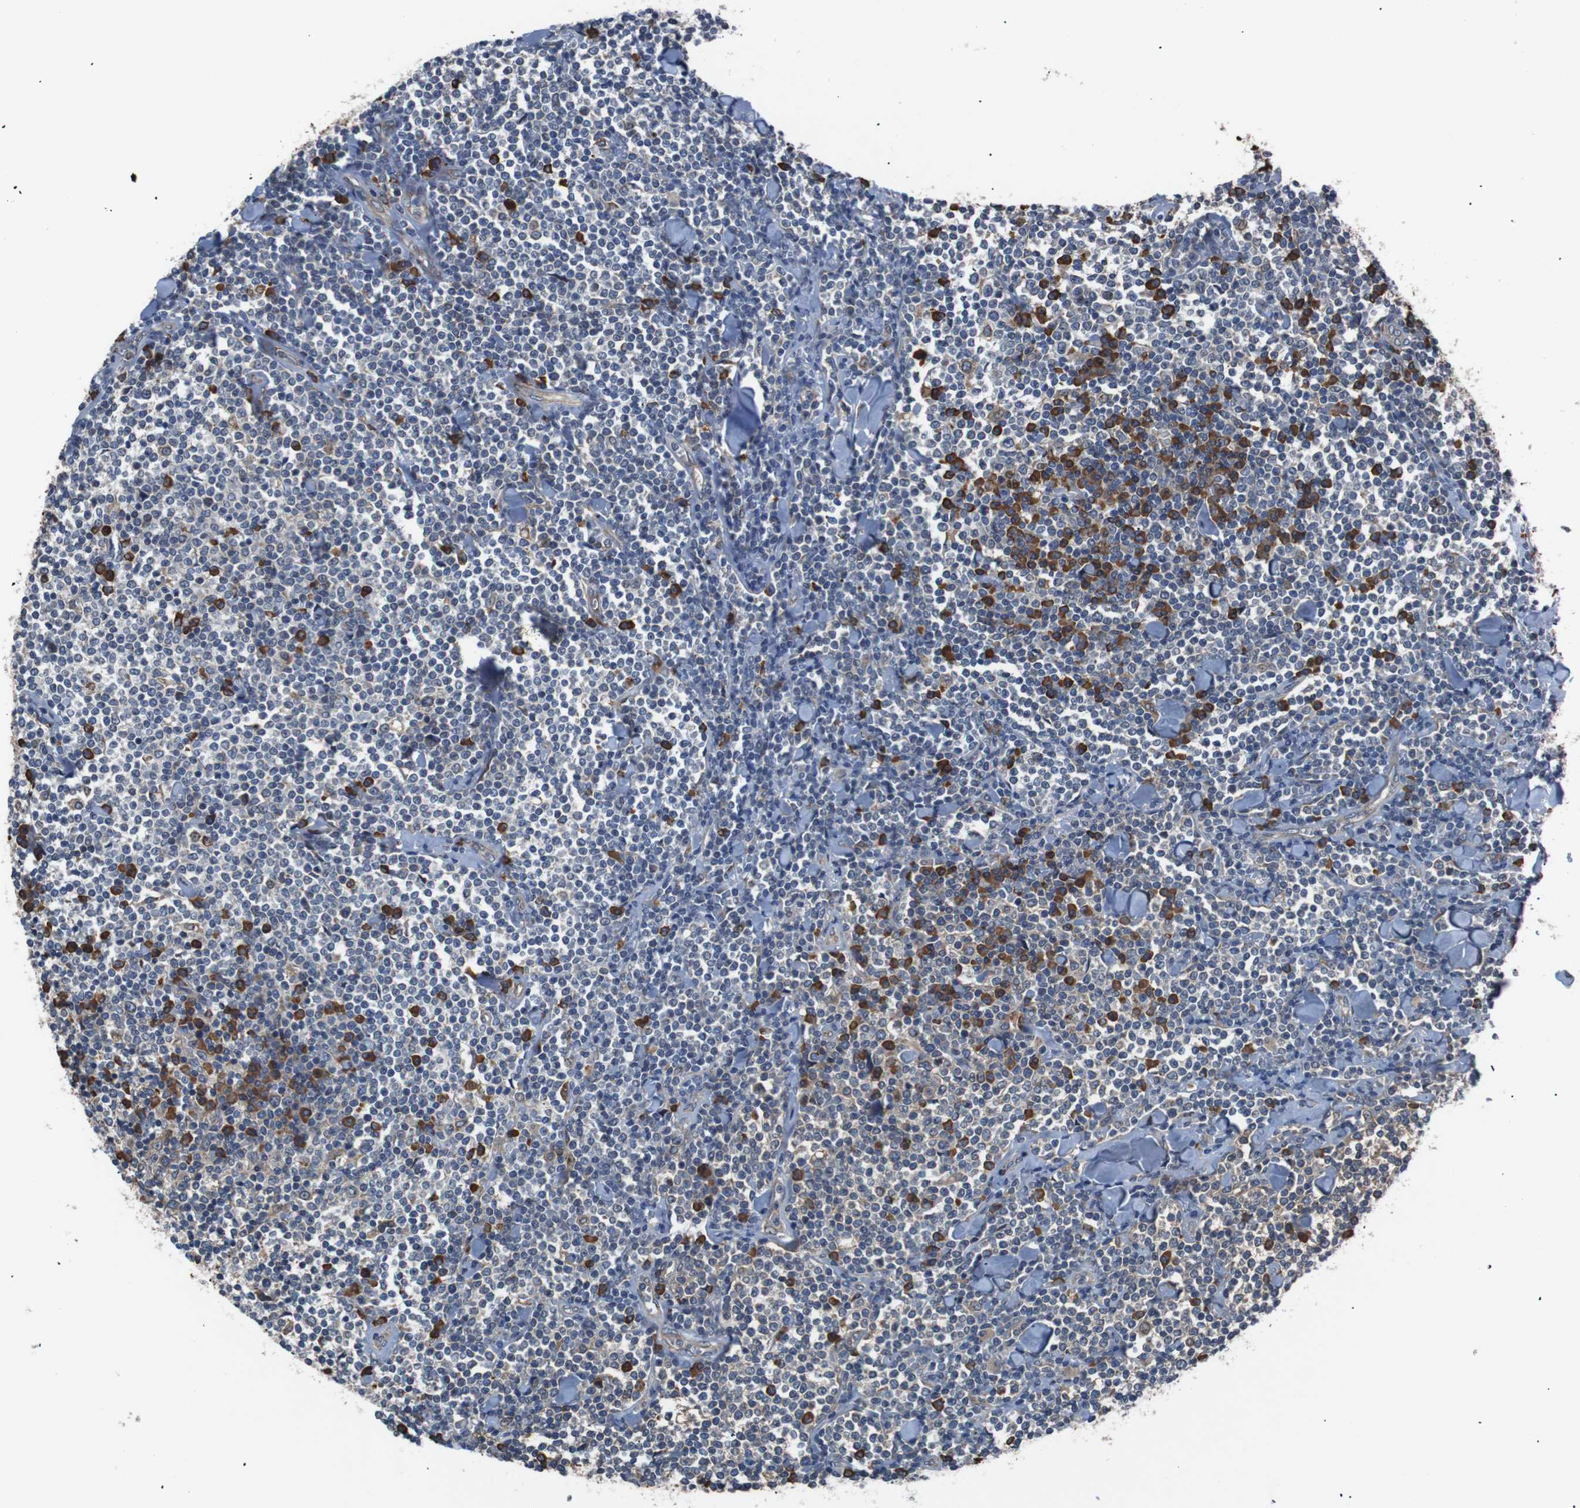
{"staining": {"intensity": "strong", "quantity": "25%-75%", "location": "cytoplasmic/membranous"}, "tissue": "lymphoma", "cell_type": "Tumor cells", "image_type": "cancer", "snomed": [{"axis": "morphology", "description": "Malignant lymphoma, non-Hodgkin's type, Low grade"}, {"axis": "topography", "description": "Soft tissue"}], "caption": "Lymphoma stained with a protein marker demonstrates strong staining in tumor cells.", "gene": "SIGMAR1", "patient": {"sex": "male", "age": 92}}